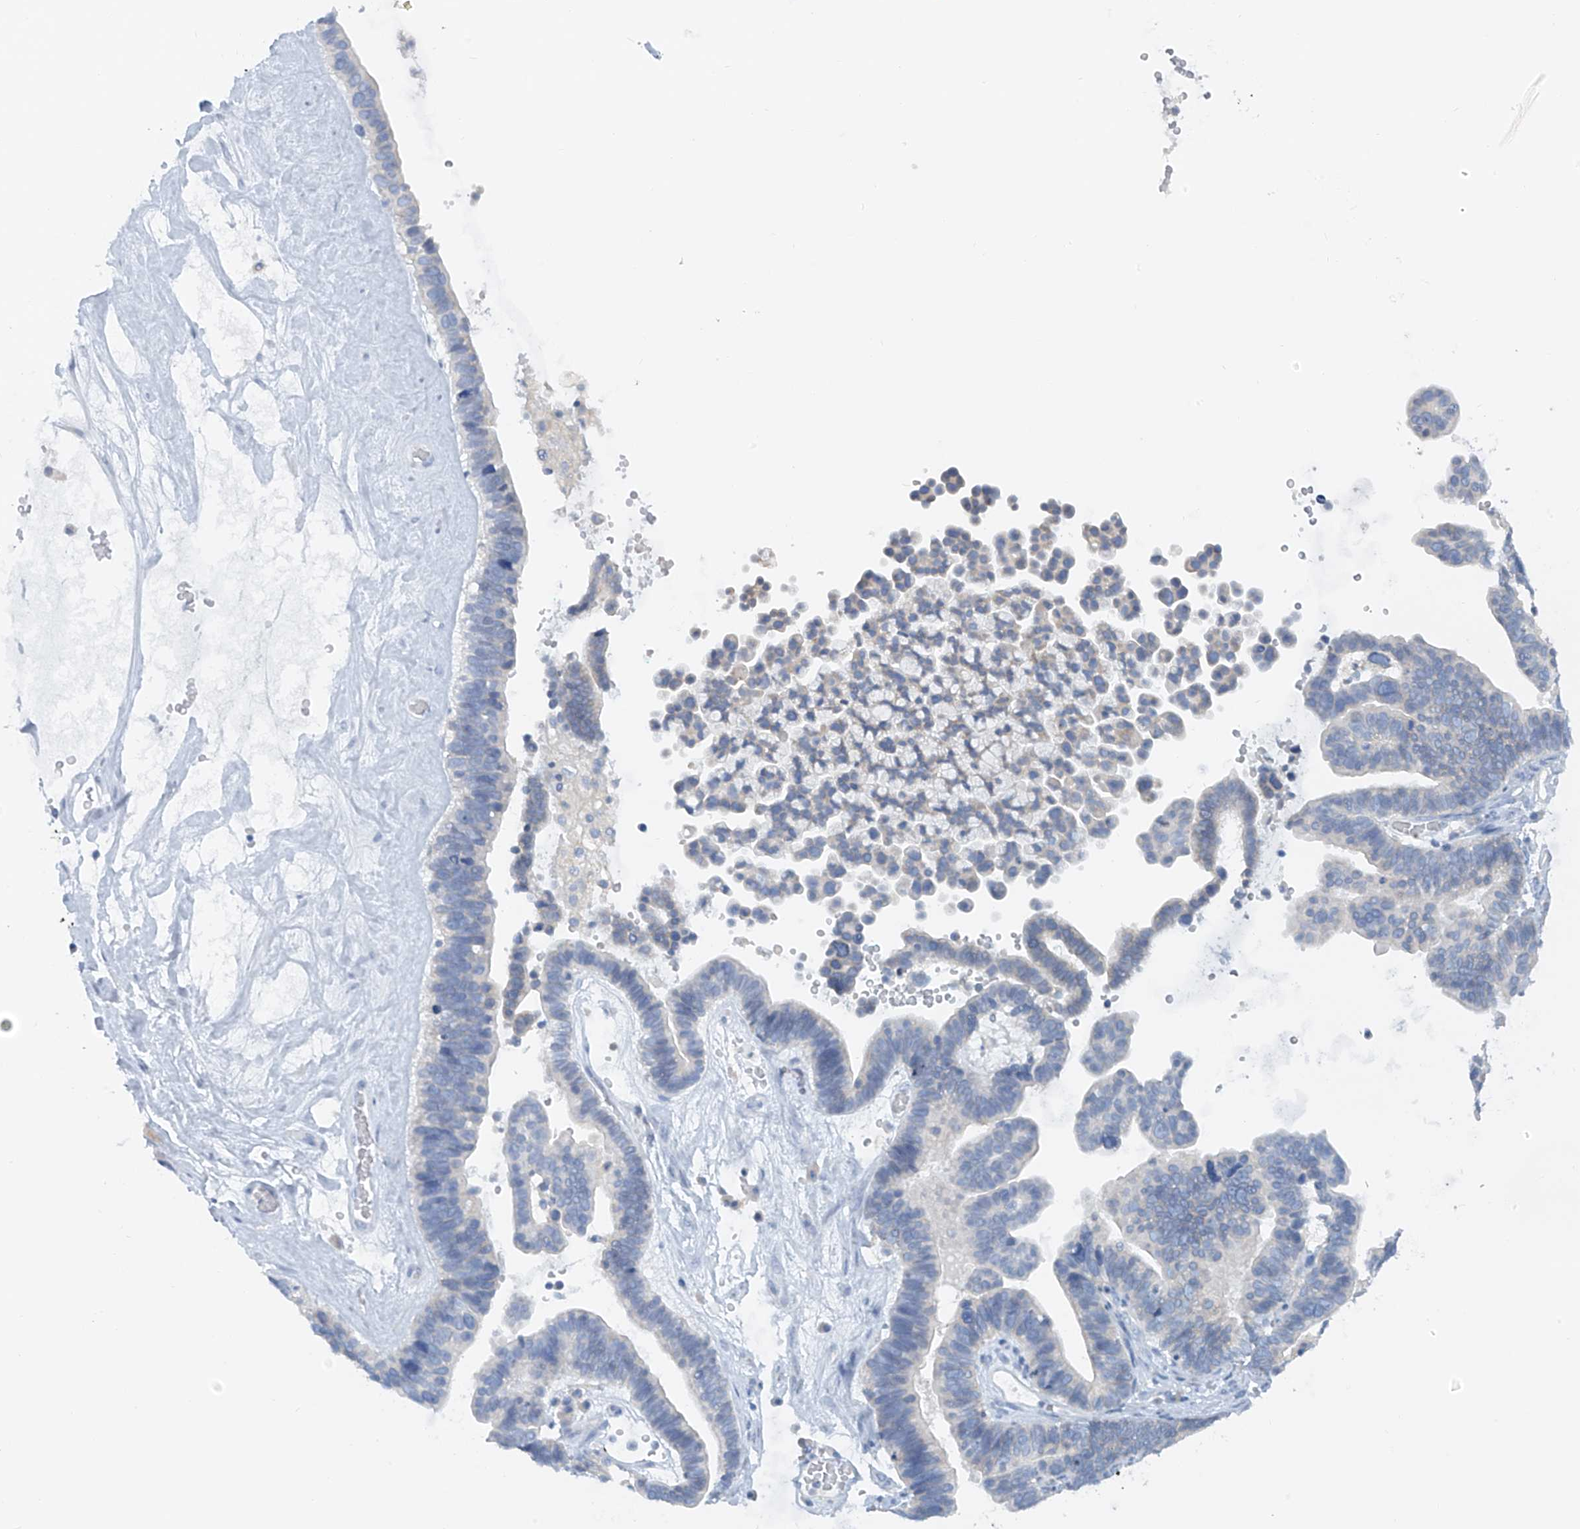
{"staining": {"intensity": "negative", "quantity": "none", "location": "none"}, "tissue": "ovarian cancer", "cell_type": "Tumor cells", "image_type": "cancer", "snomed": [{"axis": "morphology", "description": "Cystadenocarcinoma, serous, NOS"}, {"axis": "topography", "description": "Ovary"}], "caption": "Micrograph shows no significant protein expression in tumor cells of ovarian serous cystadenocarcinoma.", "gene": "POMGNT2", "patient": {"sex": "female", "age": 56}}